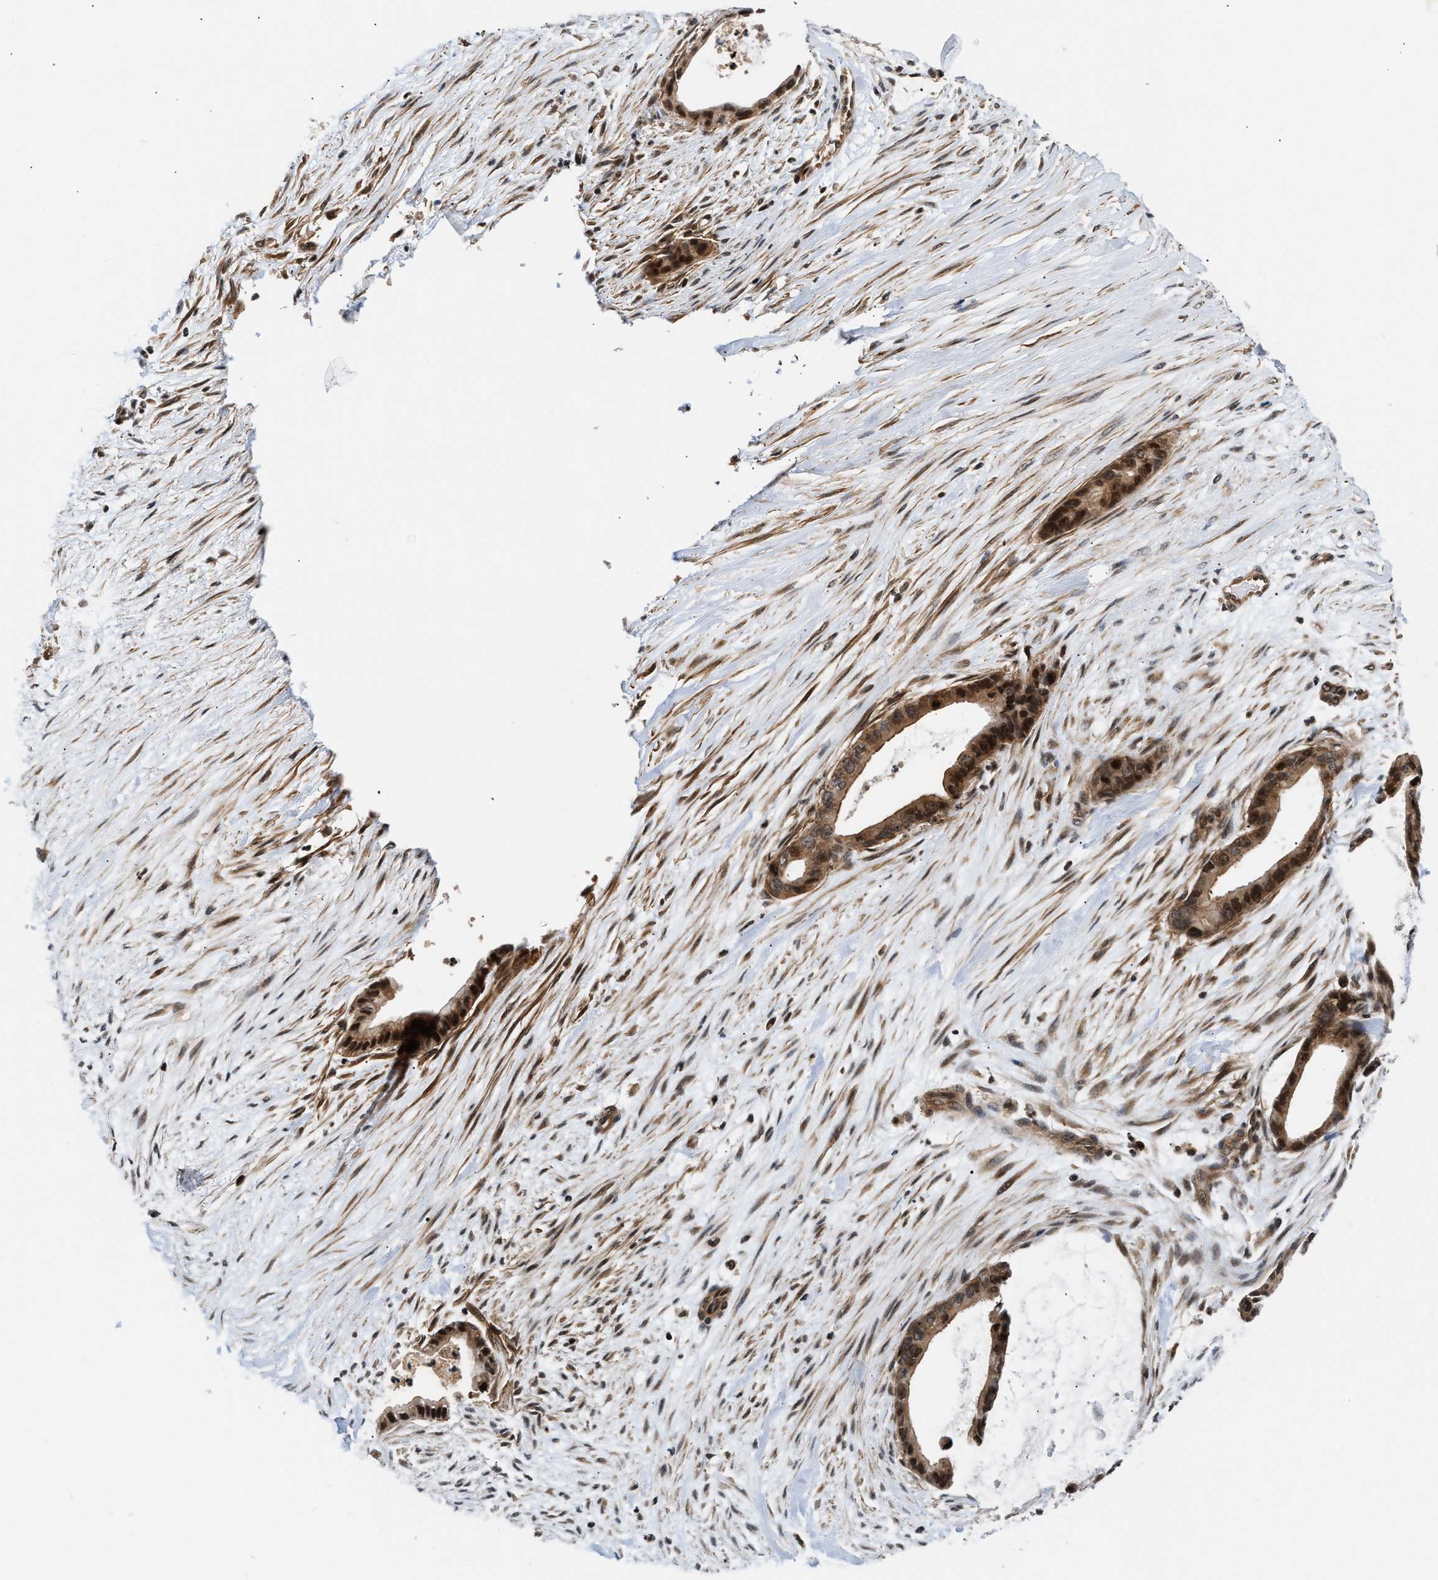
{"staining": {"intensity": "strong", "quantity": ">75%", "location": "cytoplasmic/membranous,nuclear"}, "tissue": "liver cancer", "cell_type": "Tumor cells", "image_type": "cancer", "snomed": [{"axis": "morphology", "description": "Cholangiocarcinoma"}, {"axis": "topography", "description": "Liver"}], "caption": "Immunohistochemistry of cholangiocarcinoma (liver) exhibits high levels of strong cytoplasmic/membranous and nuclear positivity in about >75% of tumor cells.", "gene": "STAU2", "patient": {"sex": "female", "age": 55}}